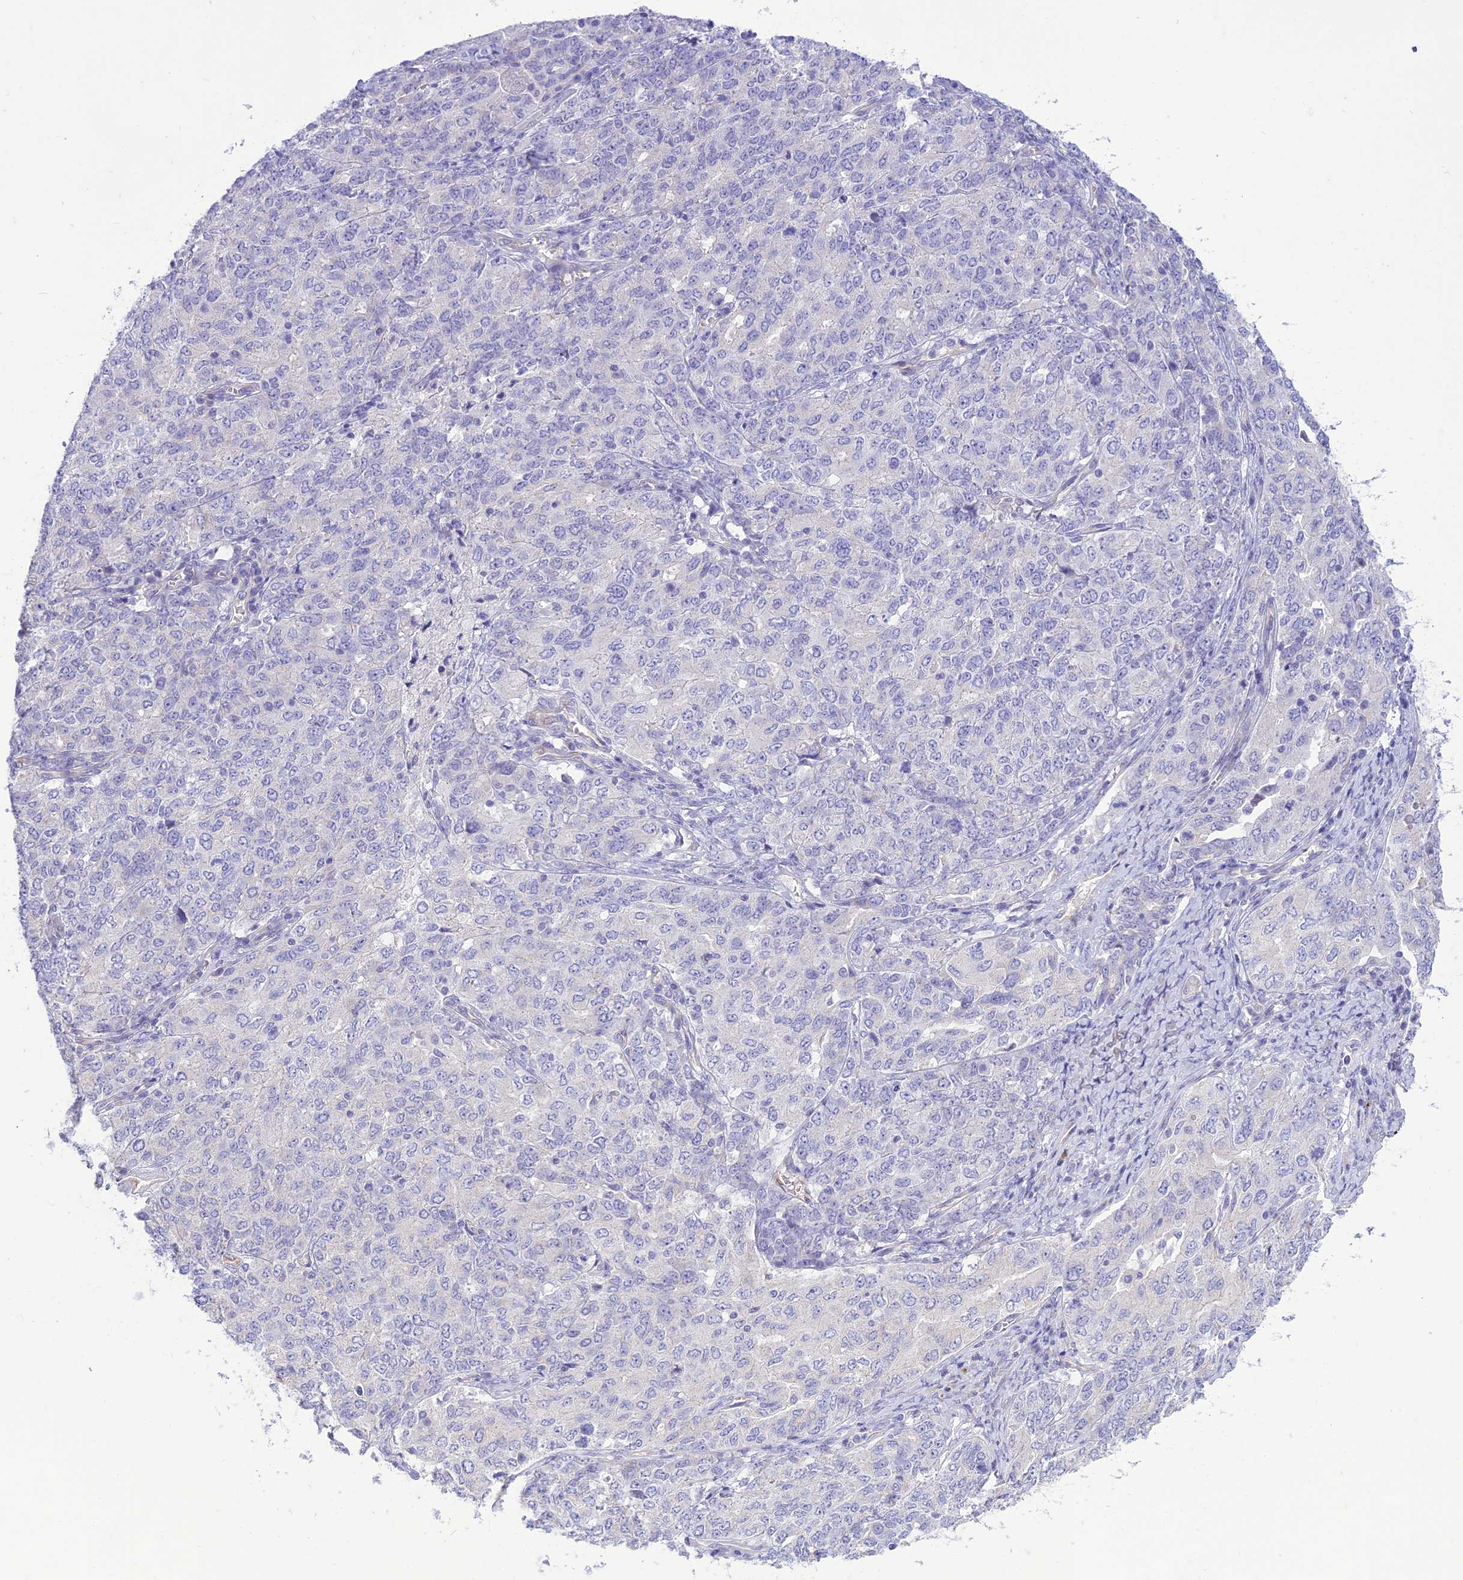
{"staining": {"intensity": "negative", "quantity": "none", "location": "none"}, "tissue": "ovarian cancer", "cell_type": "Tumor cells", "image_type": "cancer", "snomed": [{"axis": "morphology", "description": "Carcinoma, endometroid"}, {"axis": "topography", "description": "Ovary"}], "caption": "High magnification brightfield microscopy of endometroid carcinoma (ovarian) stained with DAB (3,3'-diaminobenzidine) (brown) and counterstained with hematoxylin (blue): tumor cells show no significant positivity. The staining is performed using DAB brown chromogen with nuclei counter-stained in using hematoxylin.", "gene": "DHDH", "patient": {"sex": "female", "age": 62}}